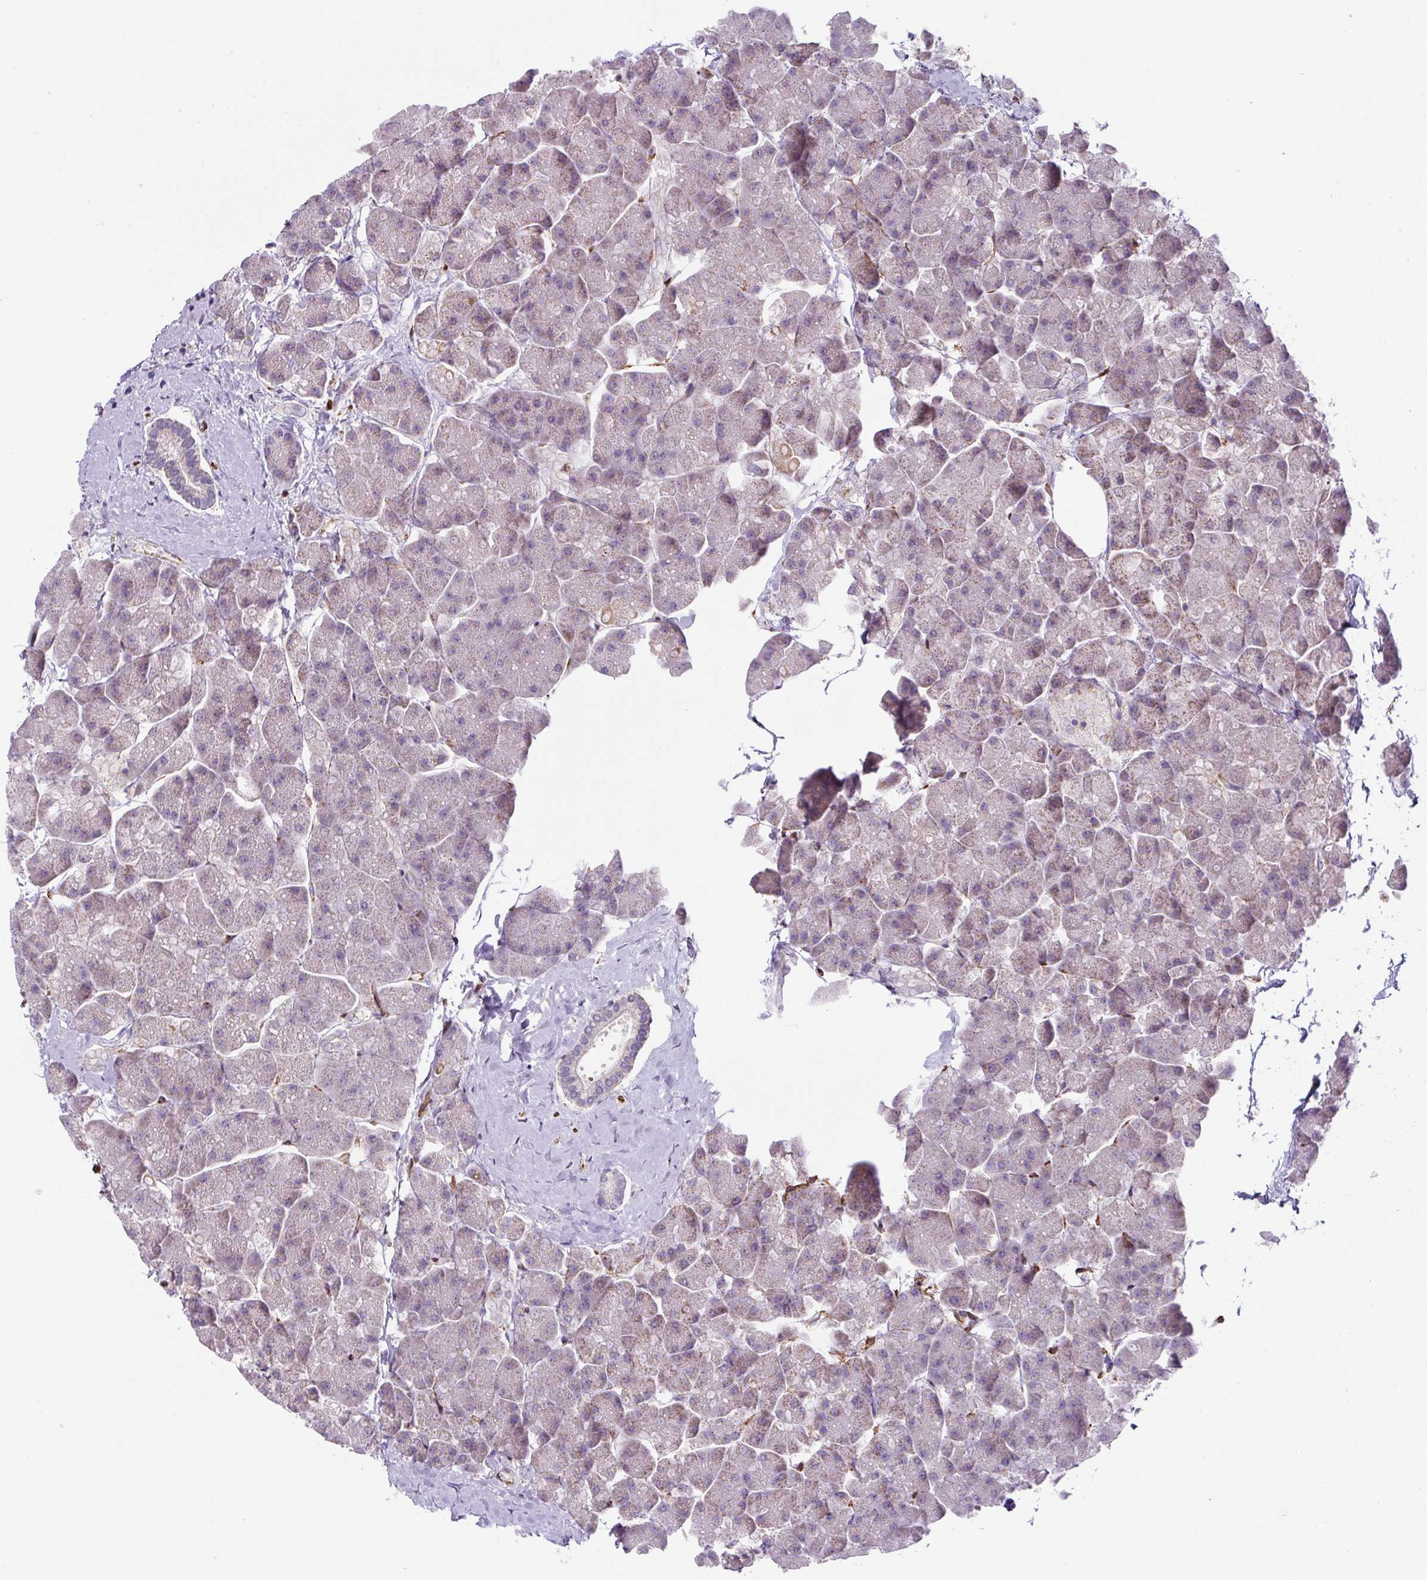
{"staining": {"intensity": "negative", "quantity": "none", "location": "none"}, "tissue": "pancreas", "cell_type": "Exocrine glandular cells", "image_type": "normal", "snomed": [{"axis": "morphology", "description": "Normal tissue, NOS"}, {"axis": "topography", "description": "Pancreas"}, {"axis": "topography", "description": "Peripheral nerve tissue"}], "caption": "This photomicrograph is of benign pancreas stained with IHC to label a protein in brown with the nuclei are counter-stained blue. There is no positivity in exocrine glandular cells. Brightfield microscopy of IHC stained with DAB (brown) and hematoxylin (blue), captured at high magnification.", "gene": "ANKUB1", "patient": {"sex": "male", "age": 54}}